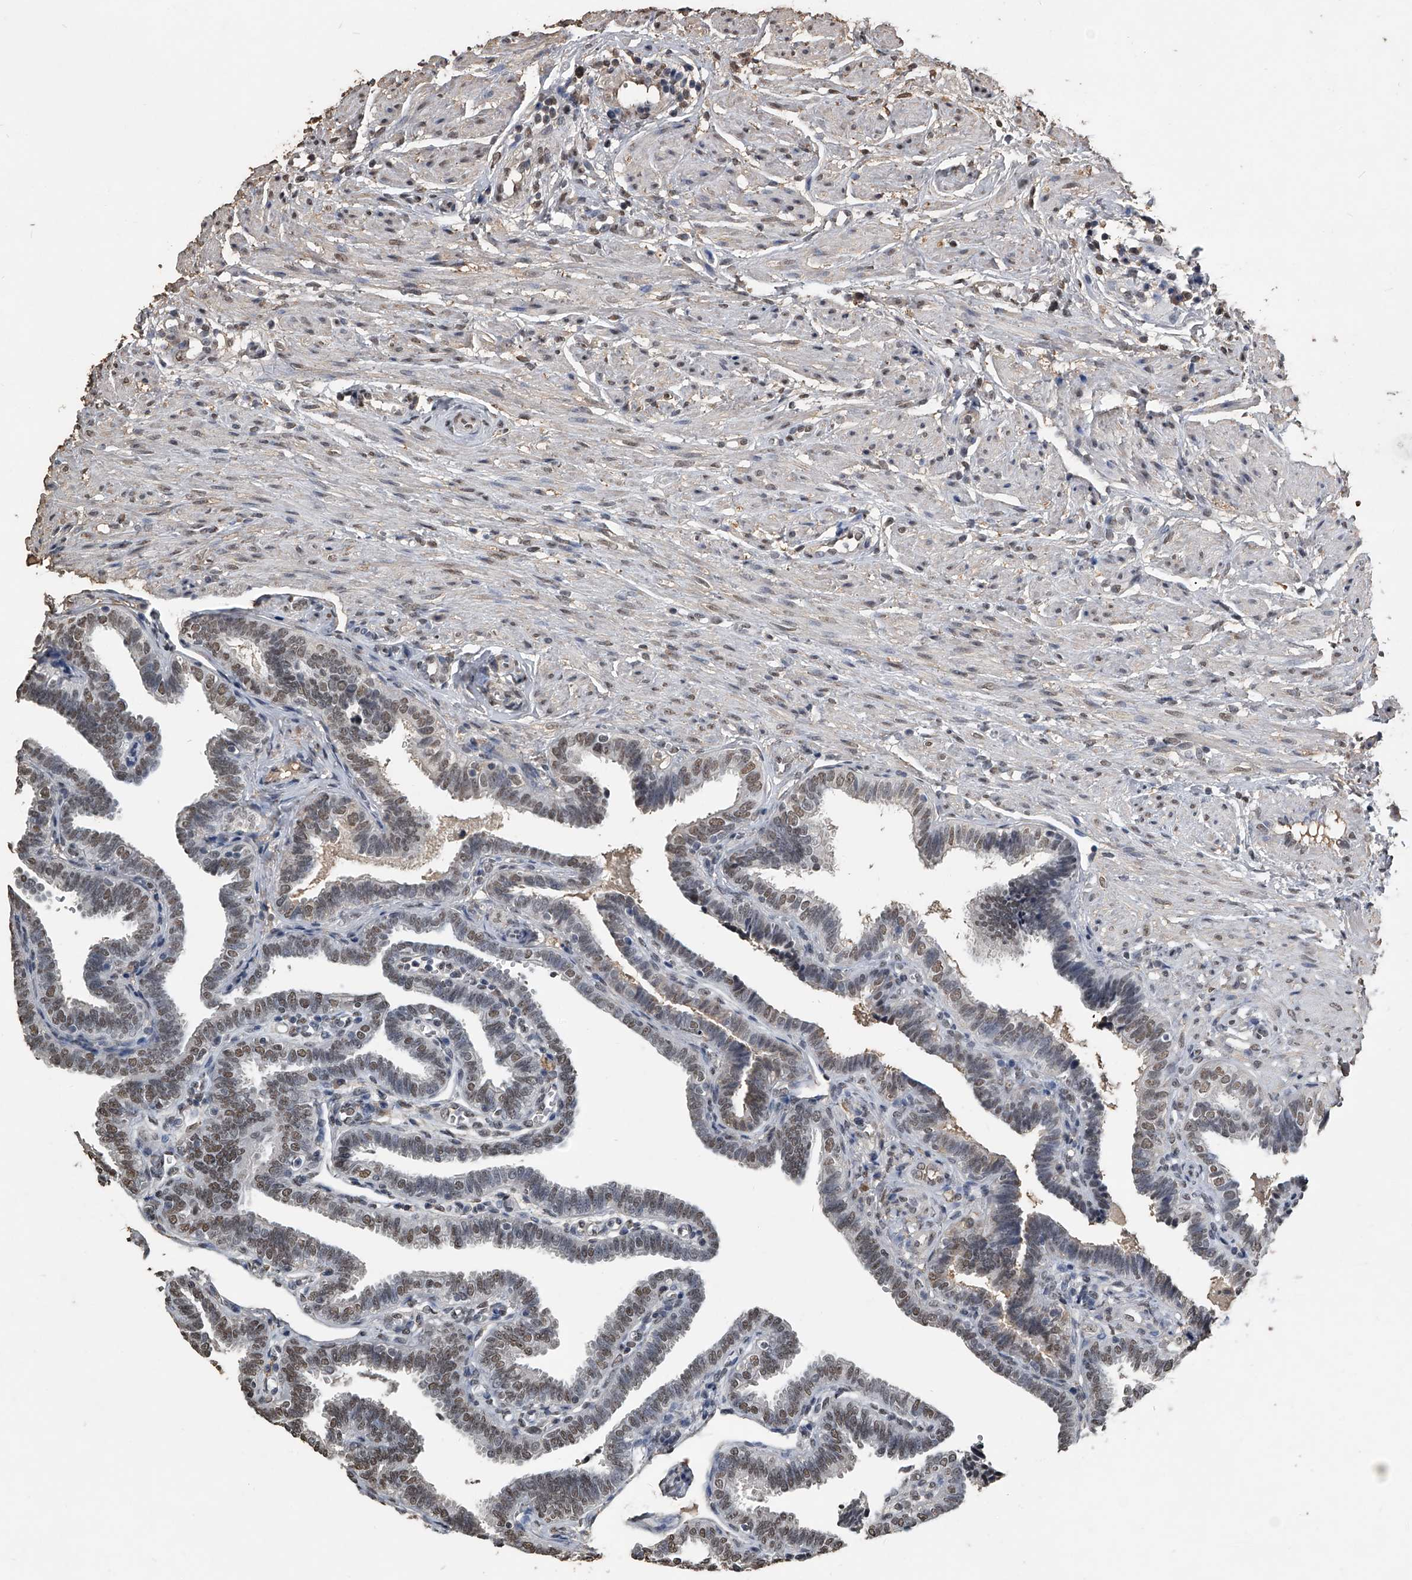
{"staining": {"intensity": "moderate", "quantity": ">75%", "location": "nuclear"}, "tissue": "fallopian tube", "cell_type": "Glandular cells", "image_type": "normal", "snomed": [{"axis": "morphology", "description": "Normal tissue, NOS"}, {"axis": "topography", "description": "Fallopian tube"}], "caption": "Human fallopian tube stained with a brown dye shows moderate nuclear positive positivity in approximately >75% of glandular cells.", "gene": "MATR3", "patient": {"sex": "female", "age": 39}}